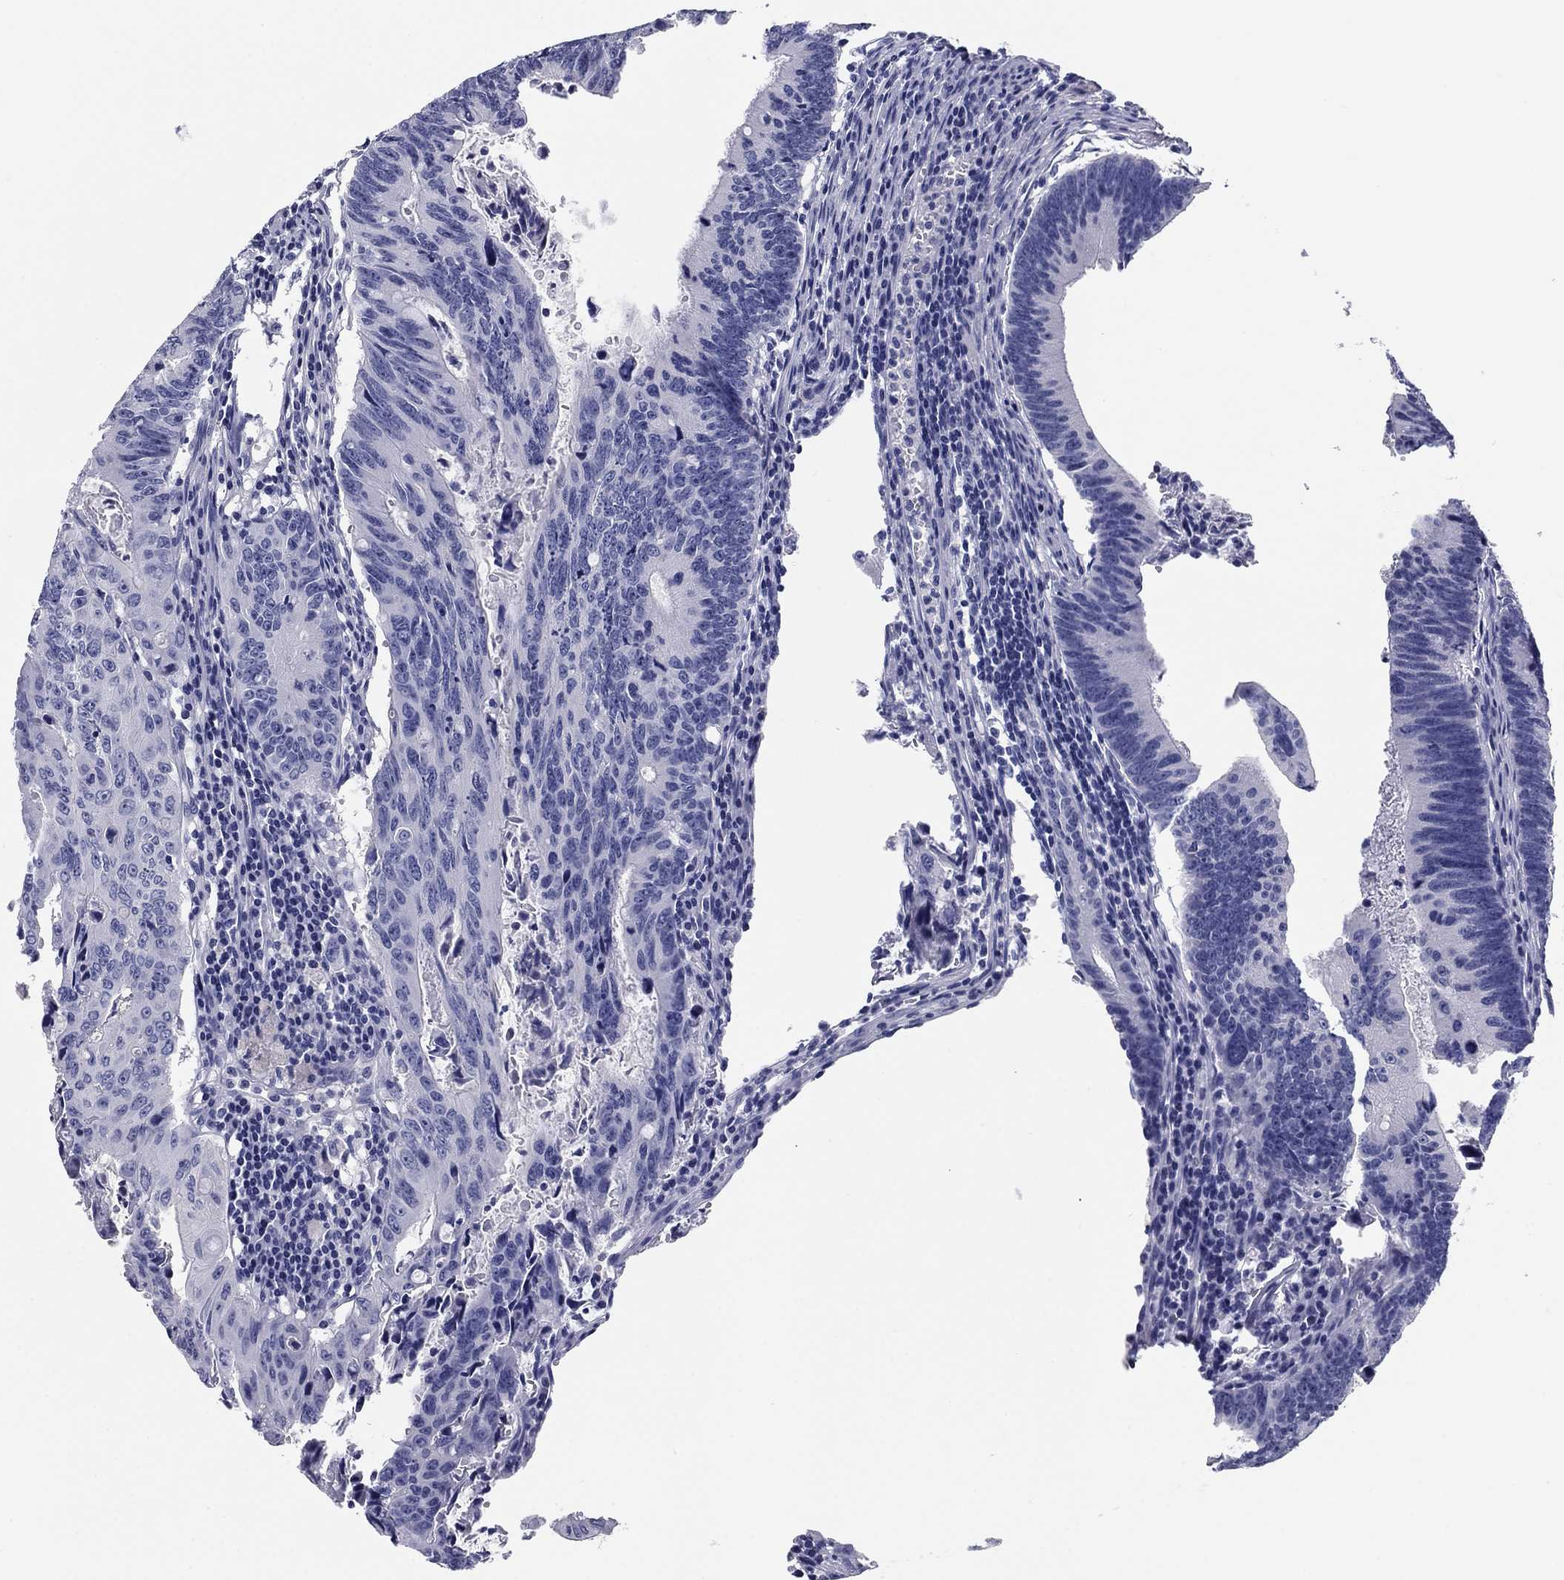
{"staining": {"intensity": "negative", "quantity": "none", "location": "none"}, "tissue": "colorectal cancer", "cell_type": "Tumor cells", "image_type": "cancer", "snomed": [{"axis": "morphology", "description": "Adenocarcinoma, NOS"}, {"axis": "topography", "description": "Colon"}], "caption": "Immunohistochemistry photomicrograph of neoplastic tissue: human colorectal cancer stained with DAB displays no significant protein positivity in tumor cells. (DAB (3,3'-diaminobenzidine) IHC visualized using brightfield microscopy, high magnification).", "gene": "KCNH1", "patient": {"sex": "female", "age": 87}}